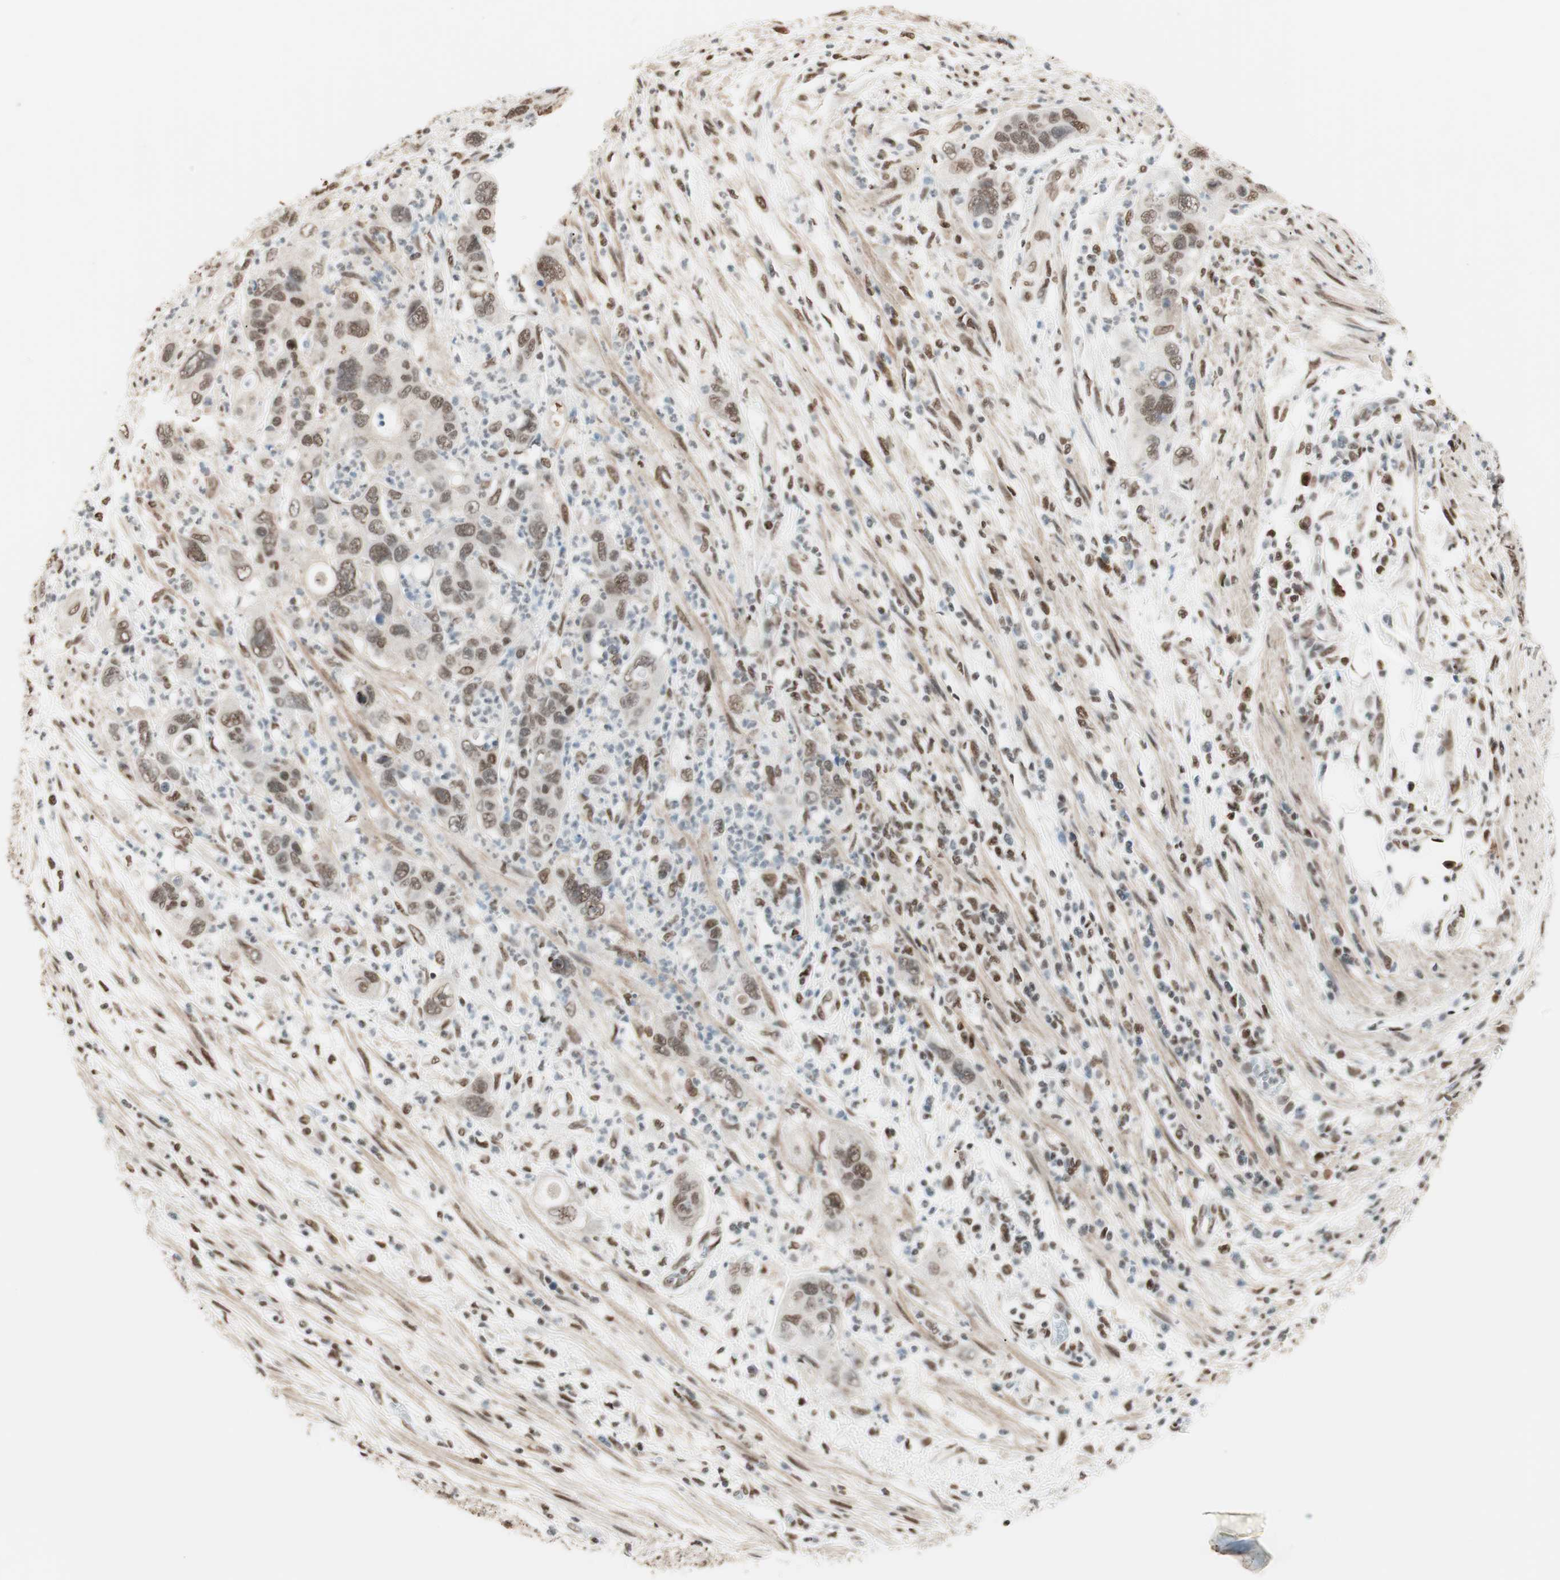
{"staining": {"intensity": "moderate", "quantity": "25%-75%", "location": "nuclear"}, "tissue": "pancreatic cancer", "cell_type": "Tumor cells", "image_type": "cancer", "snomed": [{"axis": "morphology", "description": "Adenocarcinoma, NOS"}, {"axis": "topography", "description": "Pancreas"}], "caption": "The immunohistochemical stain labels moderate nuclear expression in tumor cells of pancreatic cancer tissue.", "gene": "SMARCE1", "patient": {"sex": "female", "age": 71}}